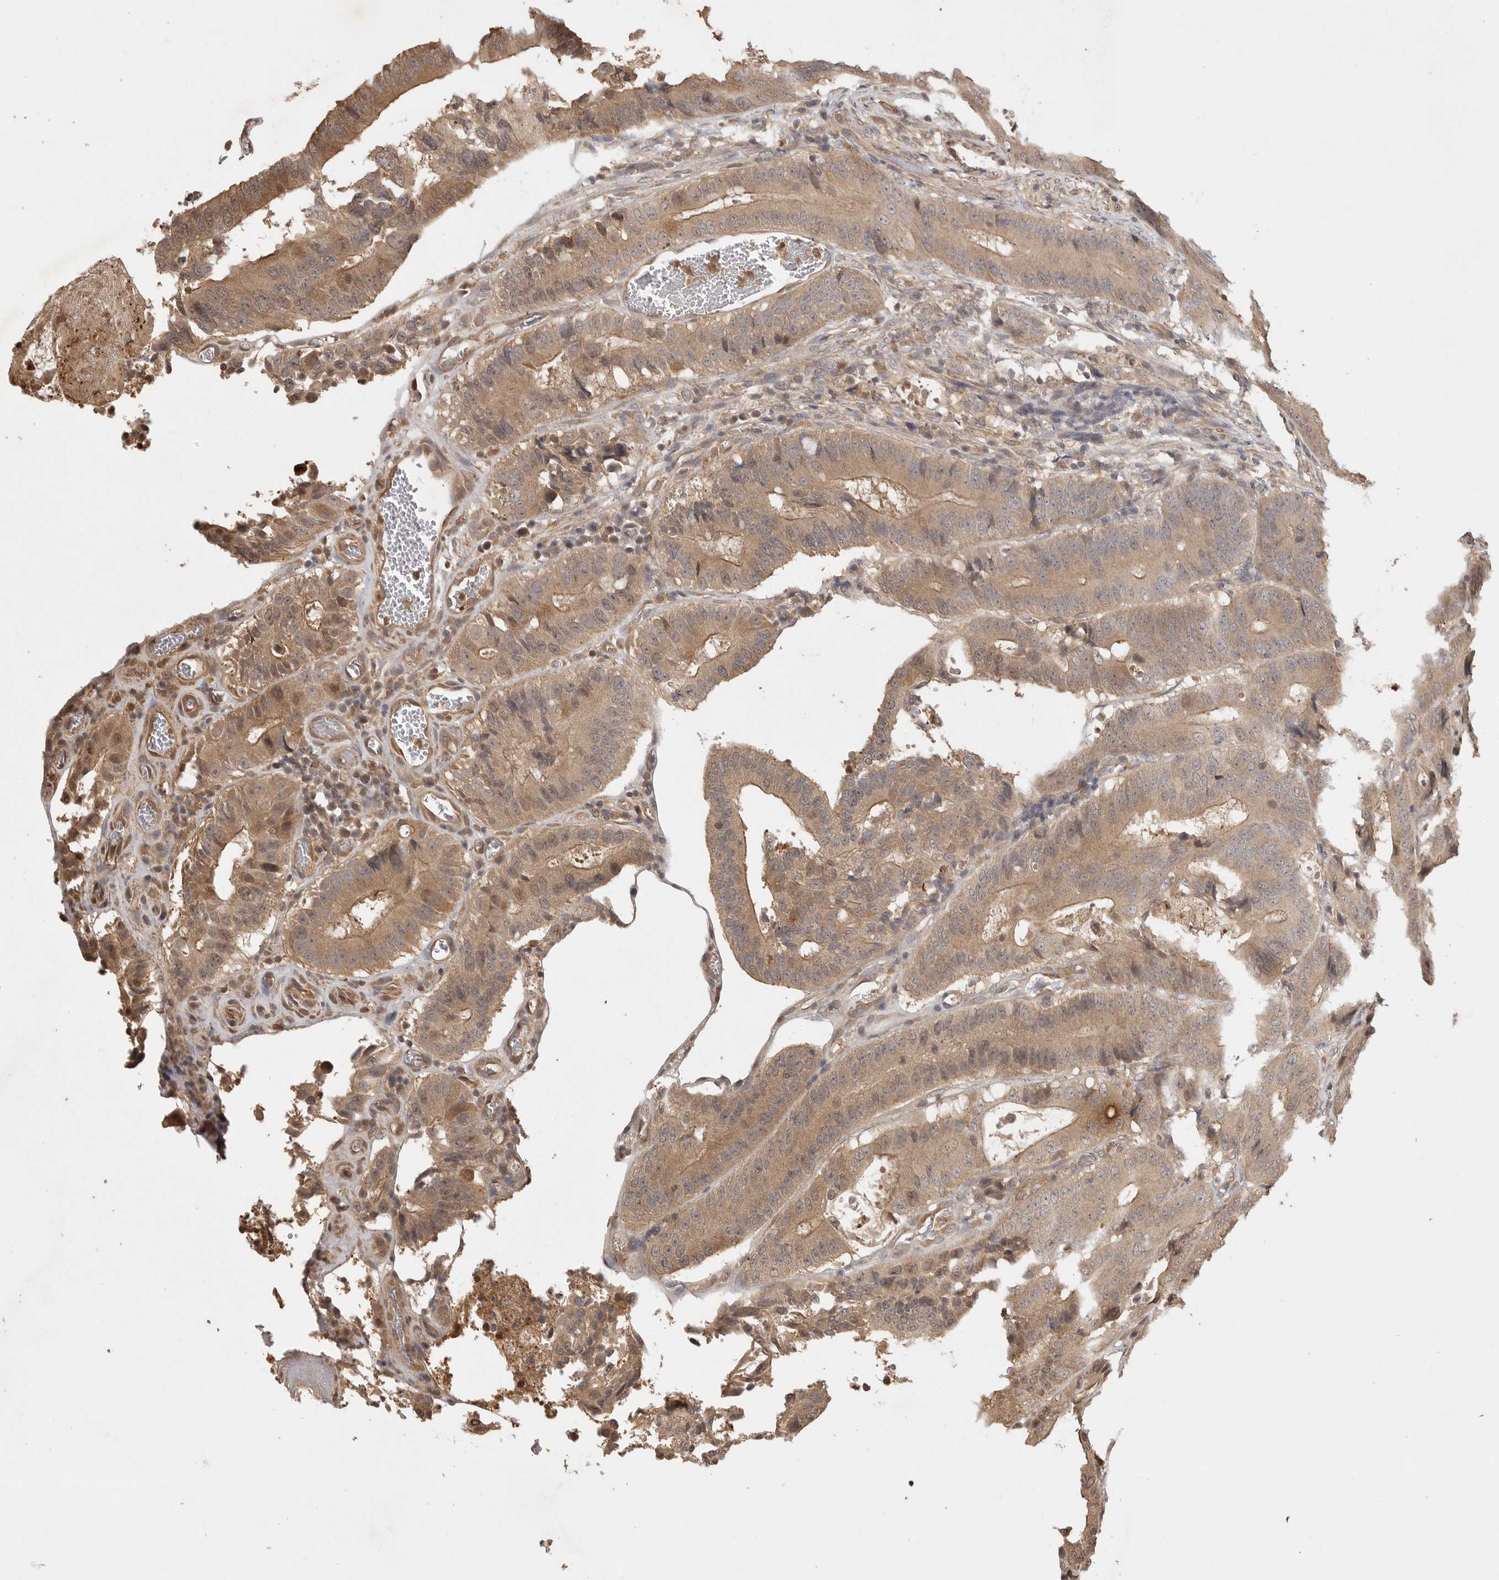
{"staining": {"intensity": "moderate", "quantity": ">75%", "location": "cytoplasmic/membranous"}, "tissue": "colorectal cancer", "cell_type": "Tumor cells", "image_type": "cancer", "snomed": [{"axis": "morphology", "description": "Adenocarcinoma, NOS"}, {"axis": "topography", "description": "Colon"}], "caption": "IHC photomicrograph of human colorectal adenocarcinoma stained for a protein (brown), which demonstrates medium levels of moderate cytoplasmic/membranous expression in approximately >75% of tumor cells.", "gene": "PRMT3", "patient": {"sex": "male", "age": 83}}